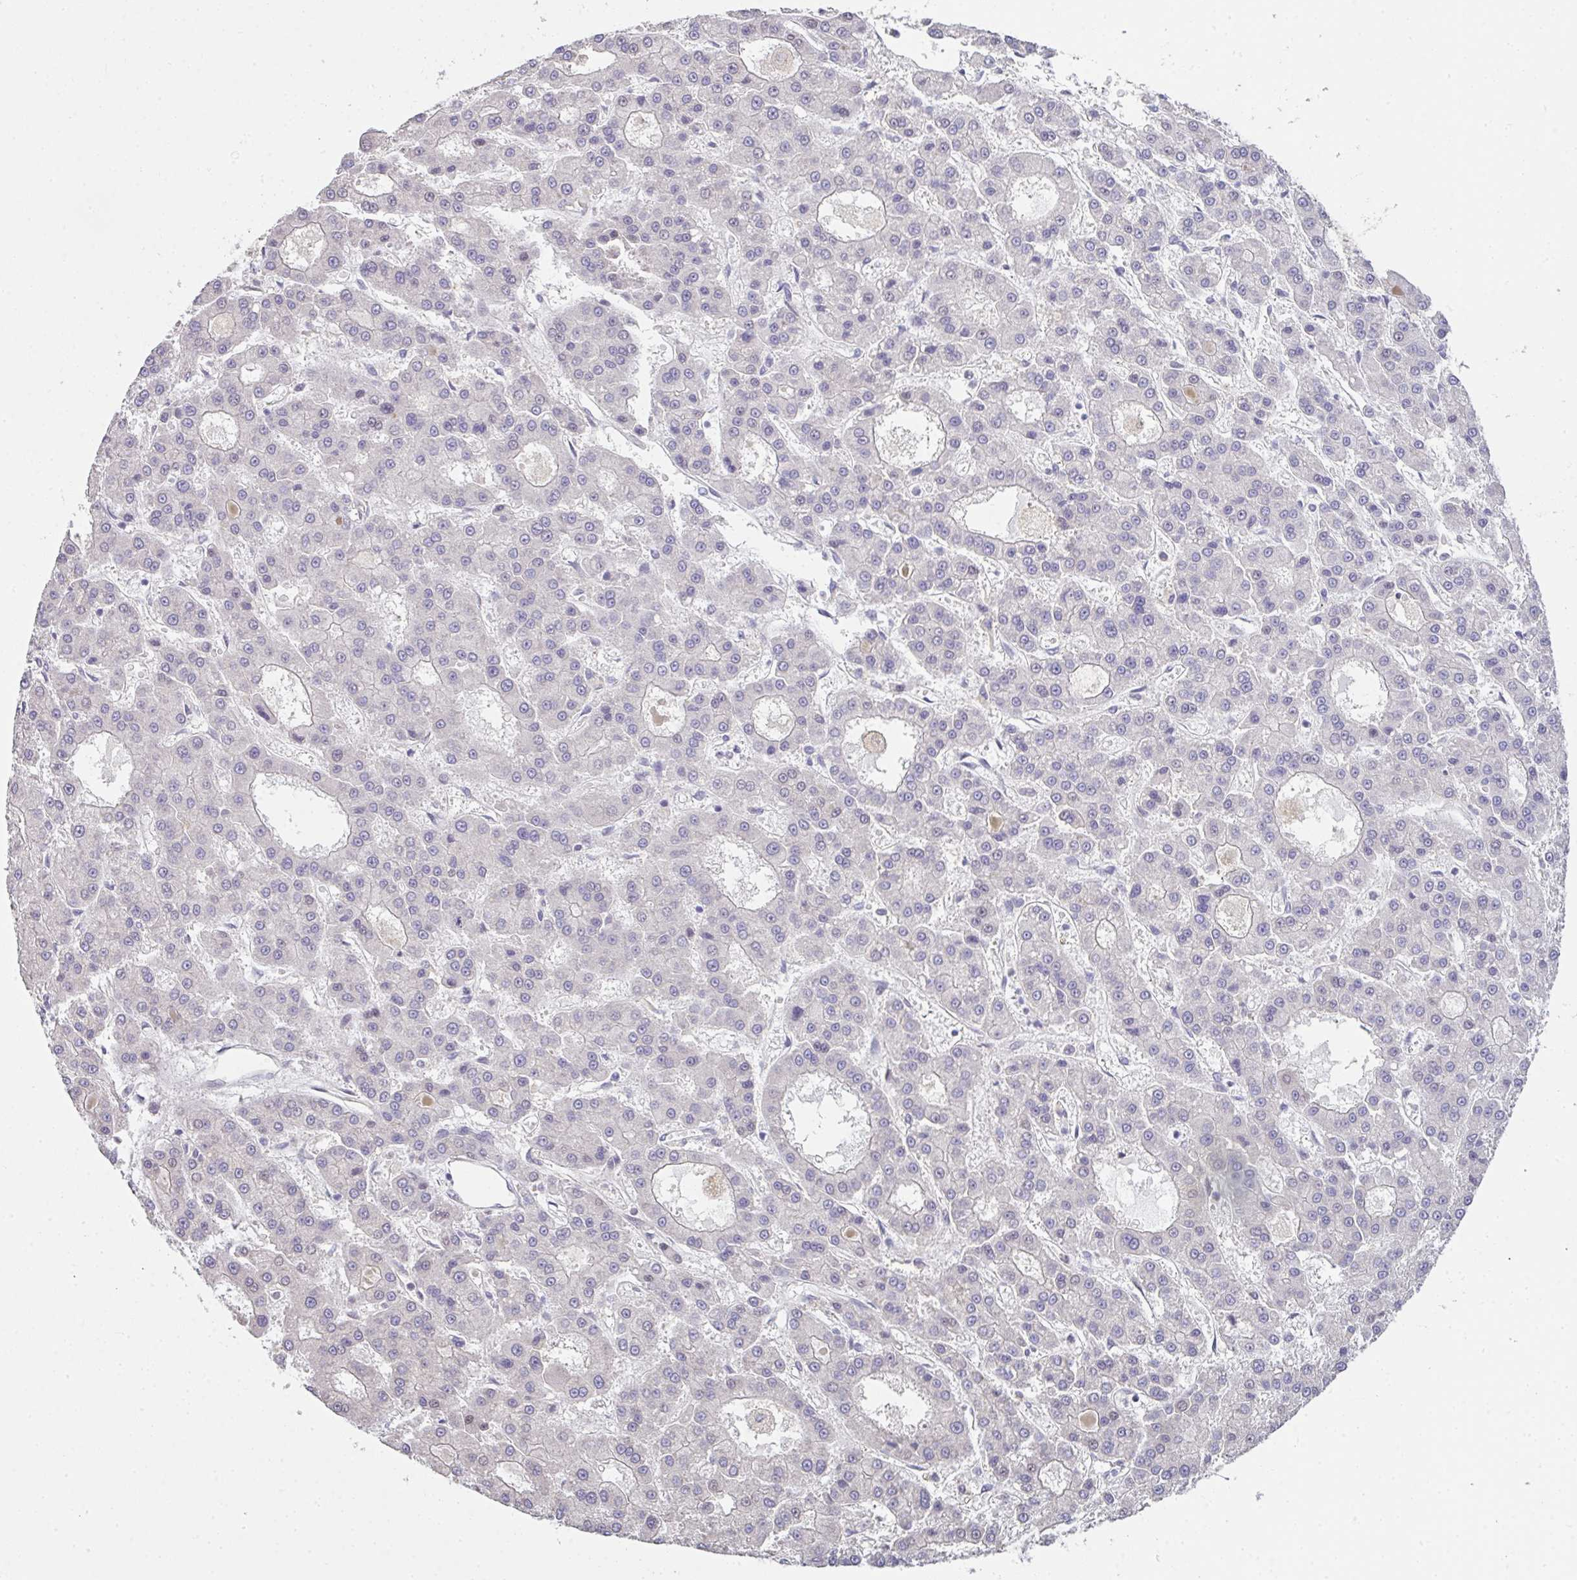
{"staining": {"intensity": "negative", "quantity": "none", "location": "none"}, "tissue": "liver cancer", "cell_type": "Tumor cells", "image_type": "cancer", "snomed": [{"axis": "morphology", "description": "Carcinoma, Hepatocellular, NOS"}, {"axis": "topography", "description": "Liver"}], "caption": "The IHC photomicrograph has no significant staining in tumor cells of liver cancer tissue.", "gene": "EEF1AKMT1", "patient": {"sex": "male", "age": 70}}